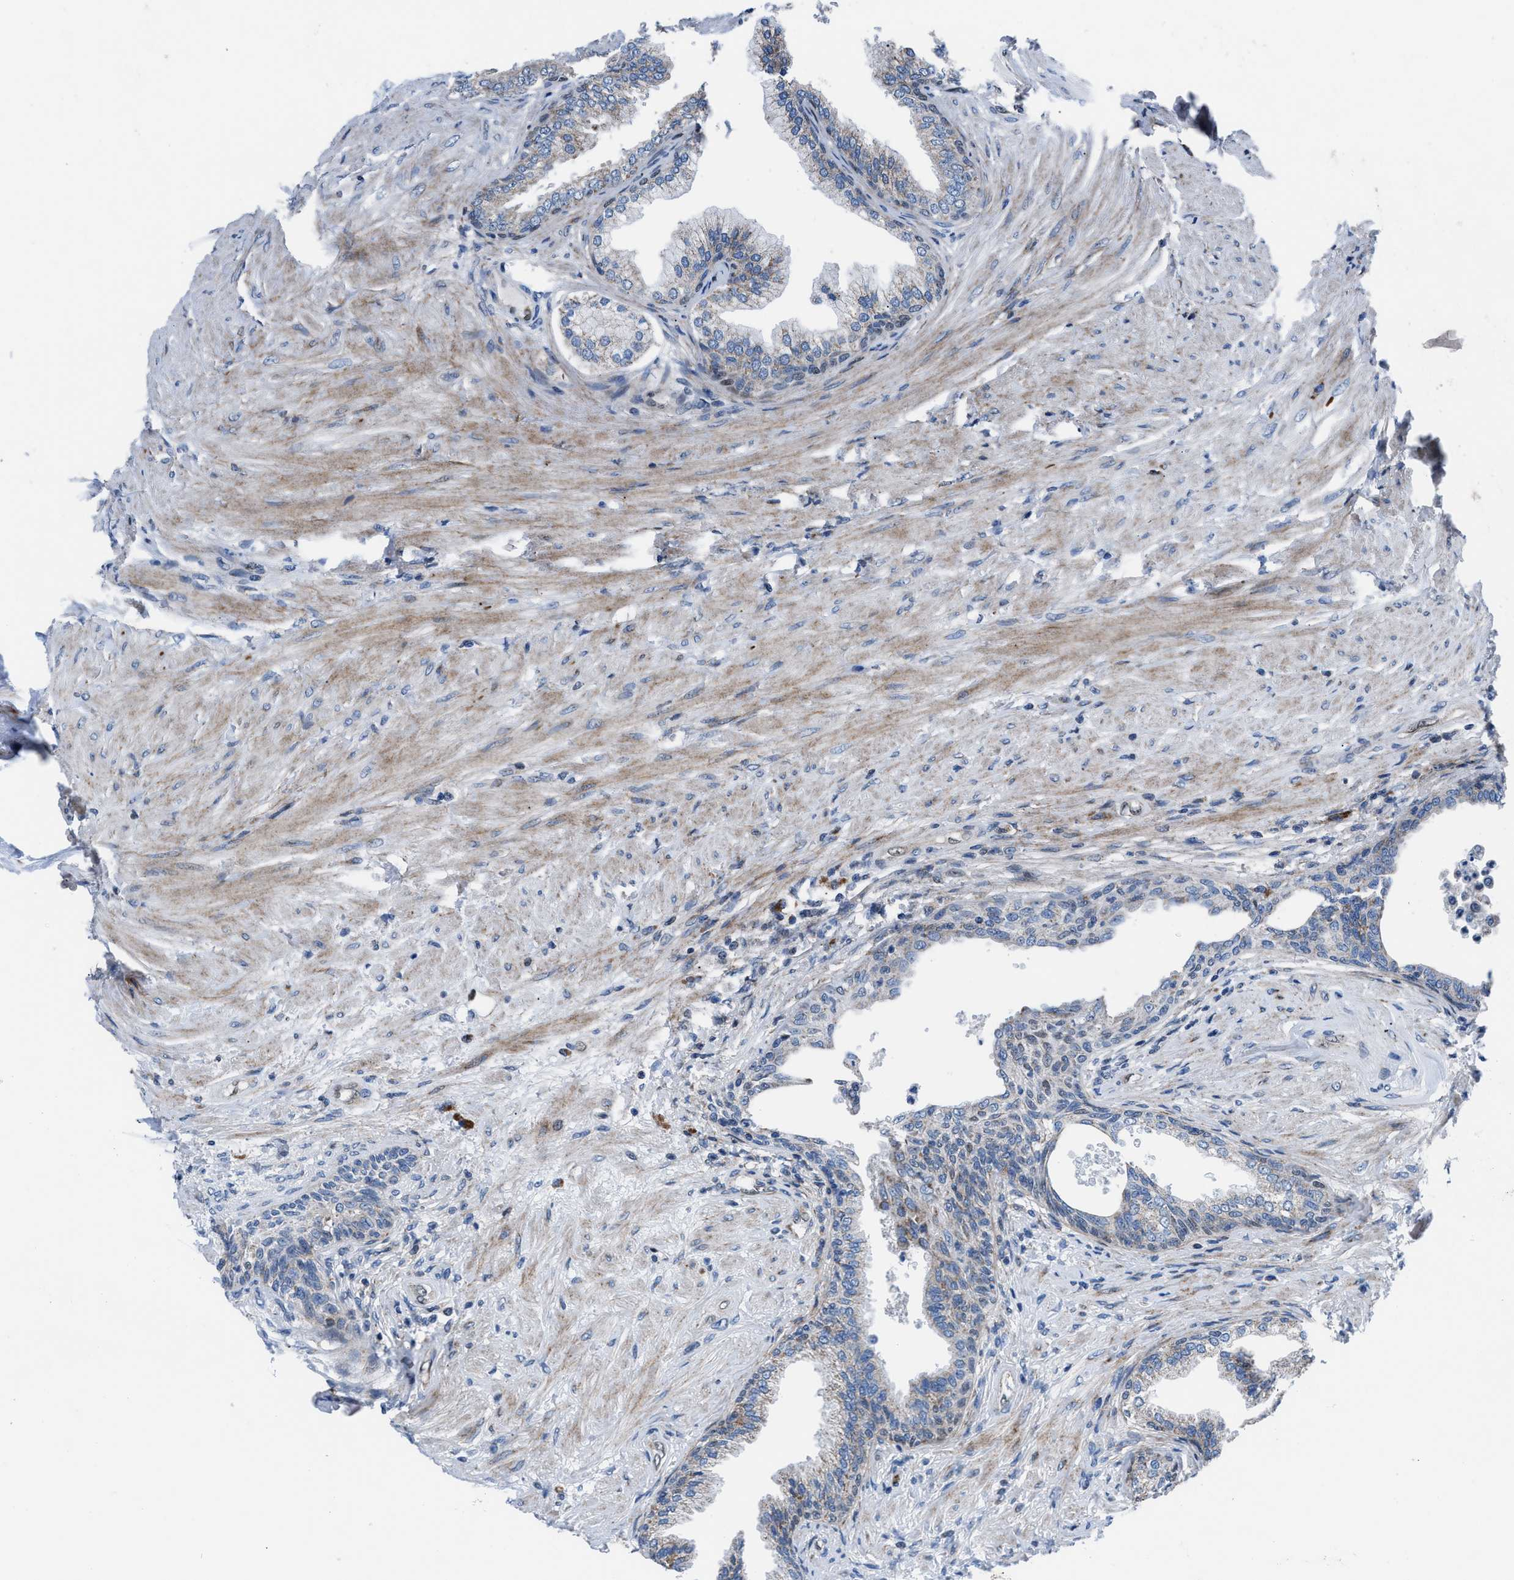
{"staining": {"intensity": "moderate", "quantity": "25%-75%", "location": "cytoplasmic/membranous"}, "tissue": "prostate", "cell_type": "Glandular cells", "image_type": "normal", "snomed": [{"axis": "morphology", "description": "Normal tissue, NOS"}, {"axis": "topography", "description": "Prostate"}], "caption": "The histopathology image reveals immunohistochemical staining of benign prostate. There is moderate cytoplasmic/membranous positivity is present in about 25%-75% of glandular cells. (DAB IHC with brightfield microscopy, high magnification).", "gene": "LMO2", "patient": {"sex": "male", "age": 76}}